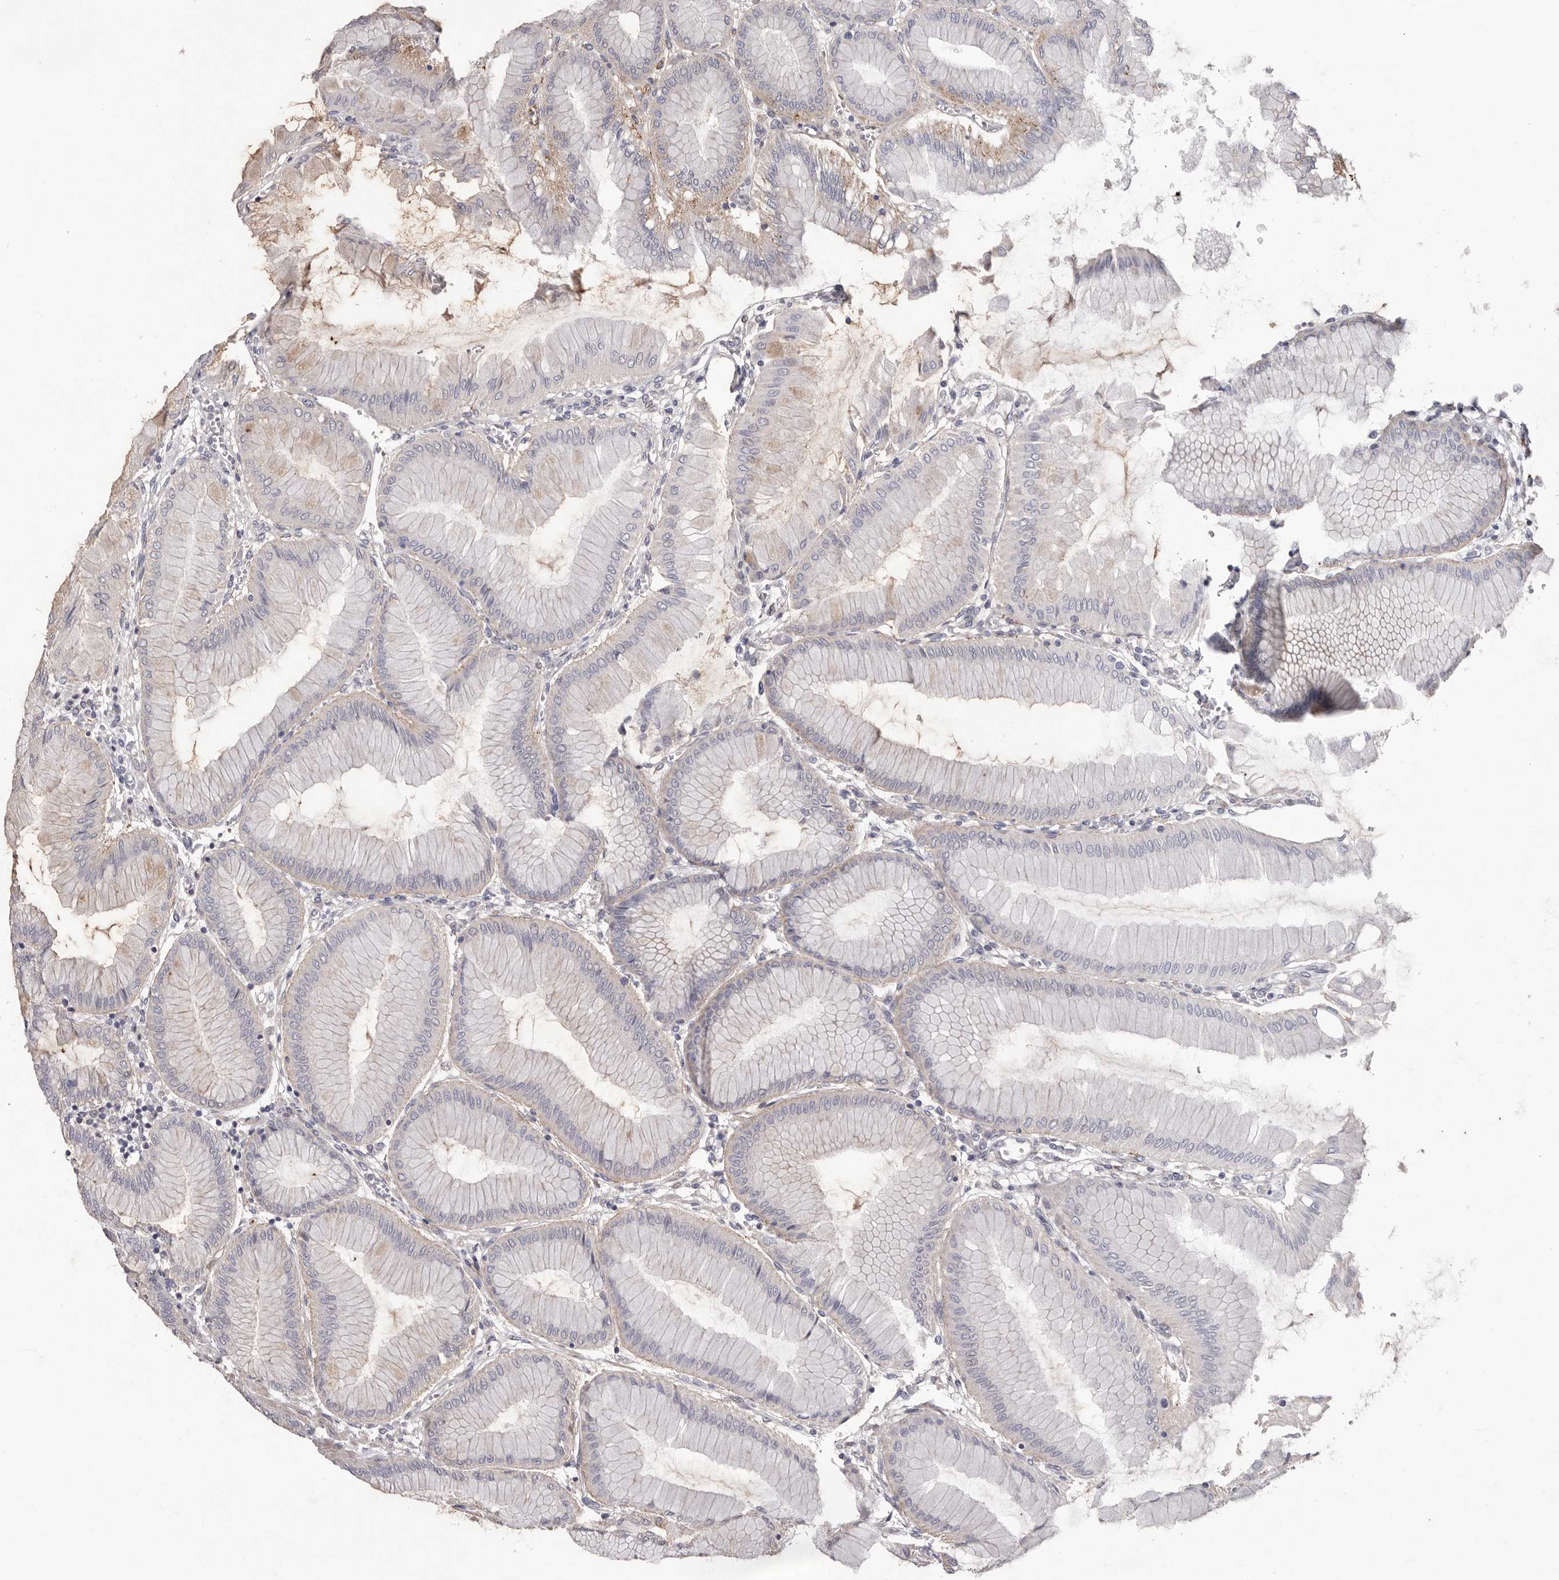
{"staining": {"intensity": "moderate", "quantity": "25%-75%", "location": "cytoplasmic/membranous"}, "tissue": "stomach", "cell_type": "Glandular cells", "image_type": "normal", "snomed": [{"axis": "morphology", "description": "Normal tissue, NOS"}, {"axis": "topography", "description": "Stomach, upper"}], "caption": "Approximately 25%-75% of glandular cells in normal stomach display moderate cytoplasmic/membranous protein expression as visualized by brown immunohistochemical staining.", "gene": "NUBPL", "patient": {"sex": "female", "age": 56}}